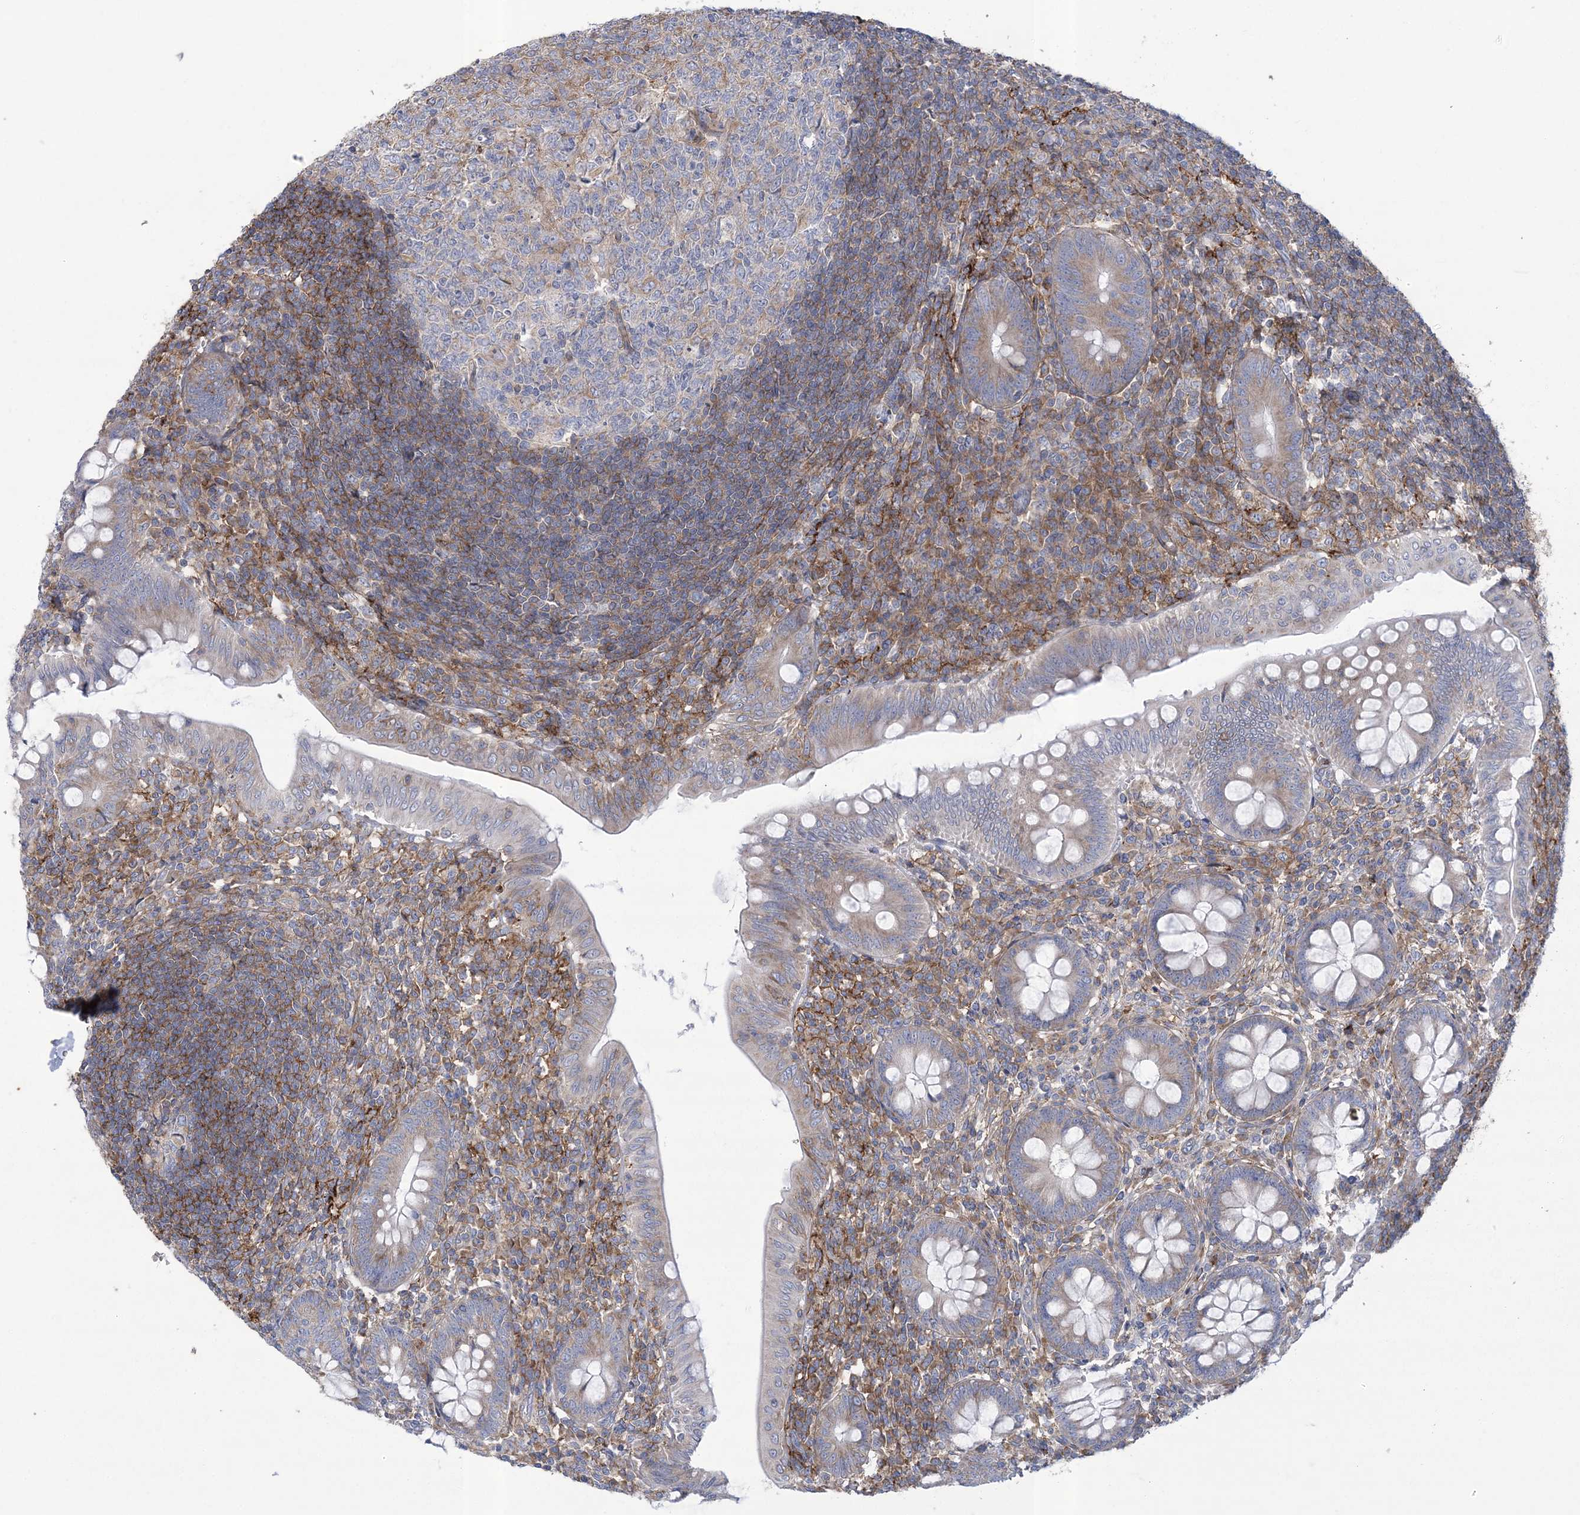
{"staining": {"intensity": "moderate", "quantity": "<25%", "location": "cytoplasmic/membranous"}, "tissue": "appendix", "cell_type": "Glandular cells", "image_type": "normal", "snomed": [{"axis": "morphology", "description": "Normal tissue, NOS"}, {"axis": "topography", "description": "Appendix"}], "caption": "Protein expression analysis of benign appendix demonstrates moderate cytoplasmic/membranous staining in about <25% of glandular cells.", "gene": "ARSJ", "patient": {"sex": "male", "age": 14}}